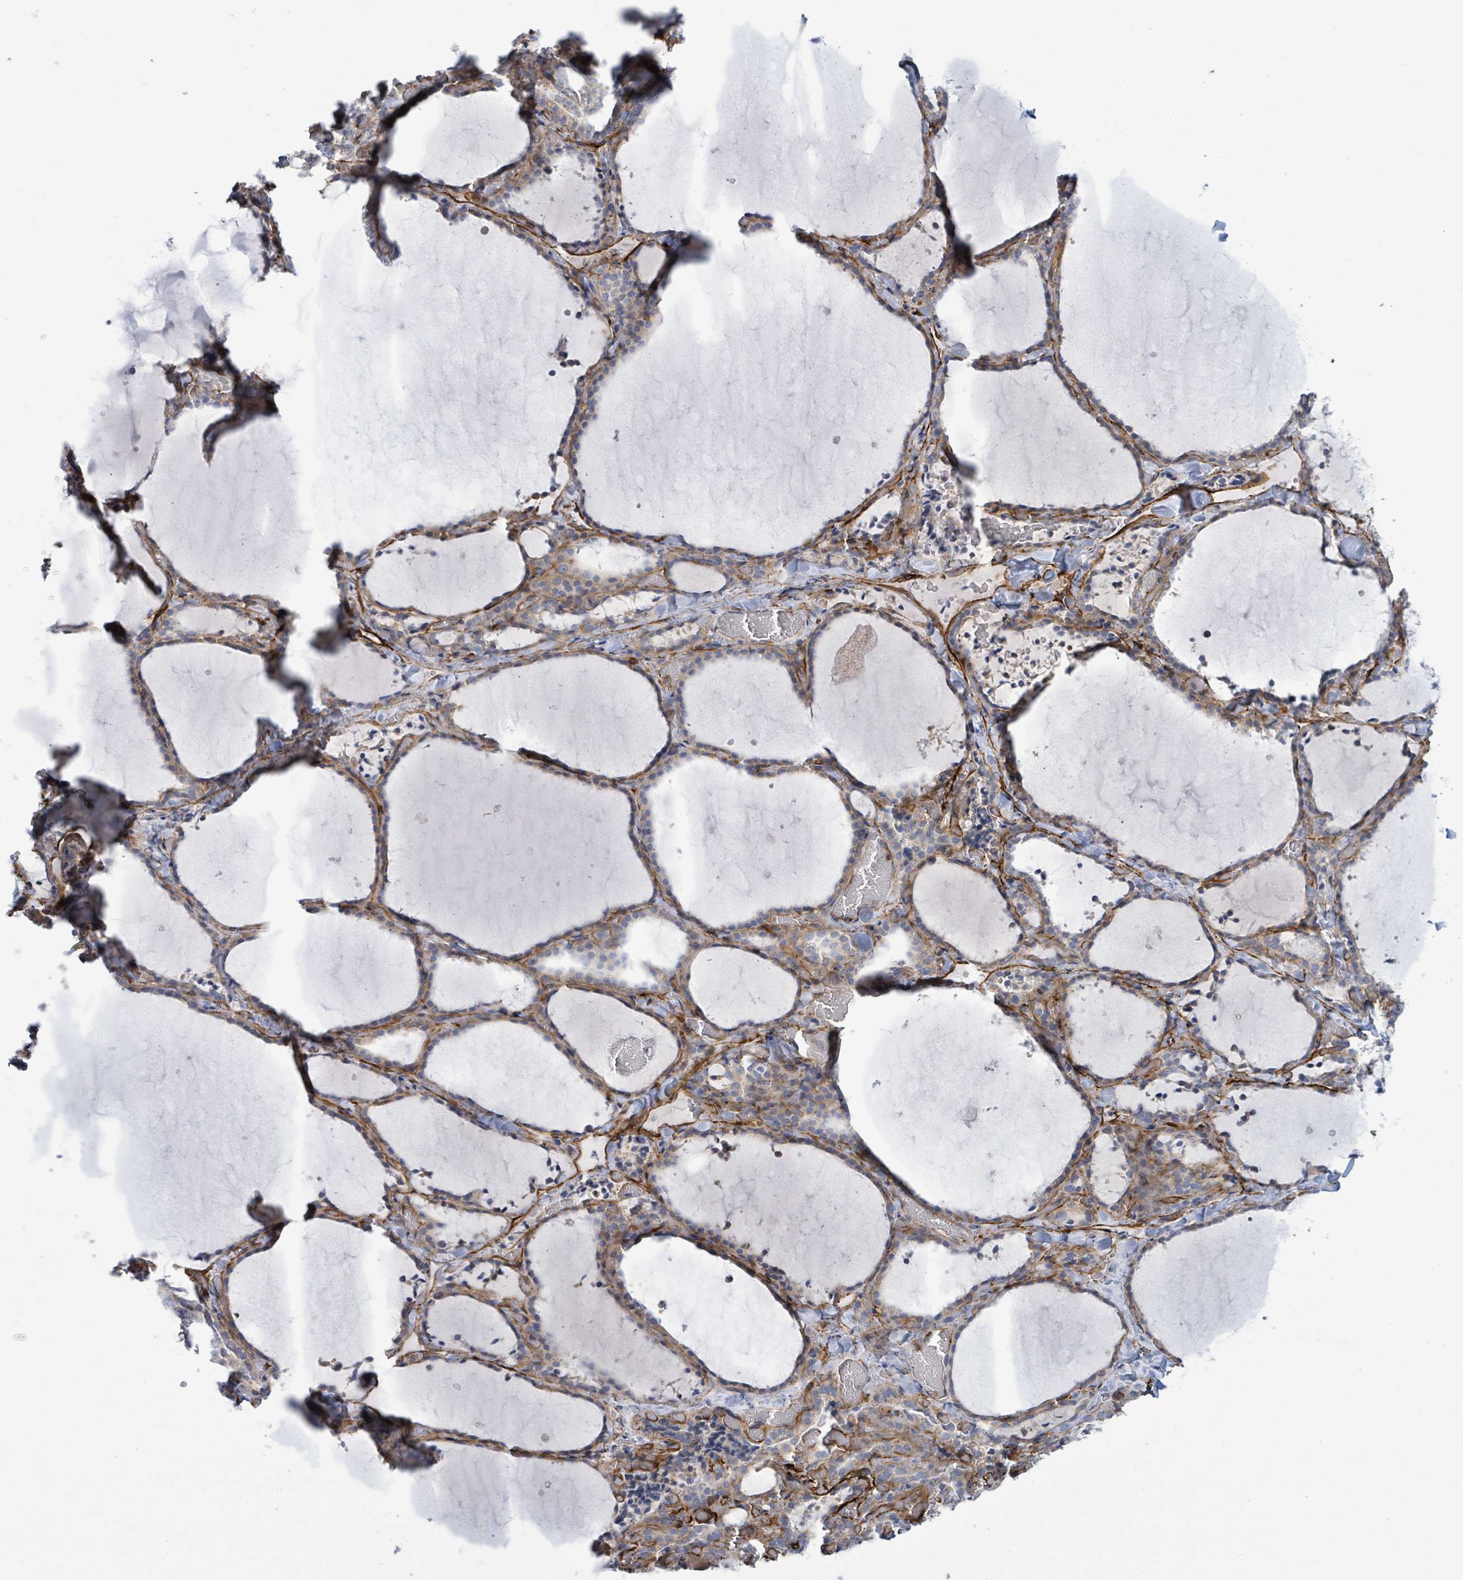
{"staining": {"intensity": "moderate", "quantity": "25%-75%", "location": "cytoplasmic/membranous"}, "tissue": "thyroid gland", "cell_type": "Glandular cells", "image_type": "normal", "snomed": [{"axis": "morphology", "description": "Normal tissue, NOS"}, {"axis": "topography", "description": "Thyroid gland"}], "caption": "Unremarkable thyroid gland displays moderate cytoplasmic/membranous expression in about 25%-75% of glandular cells, visualized by immunohistochemistry.", "gene": "EGFL7", "patient": {"sex": "female", "age": 22}}